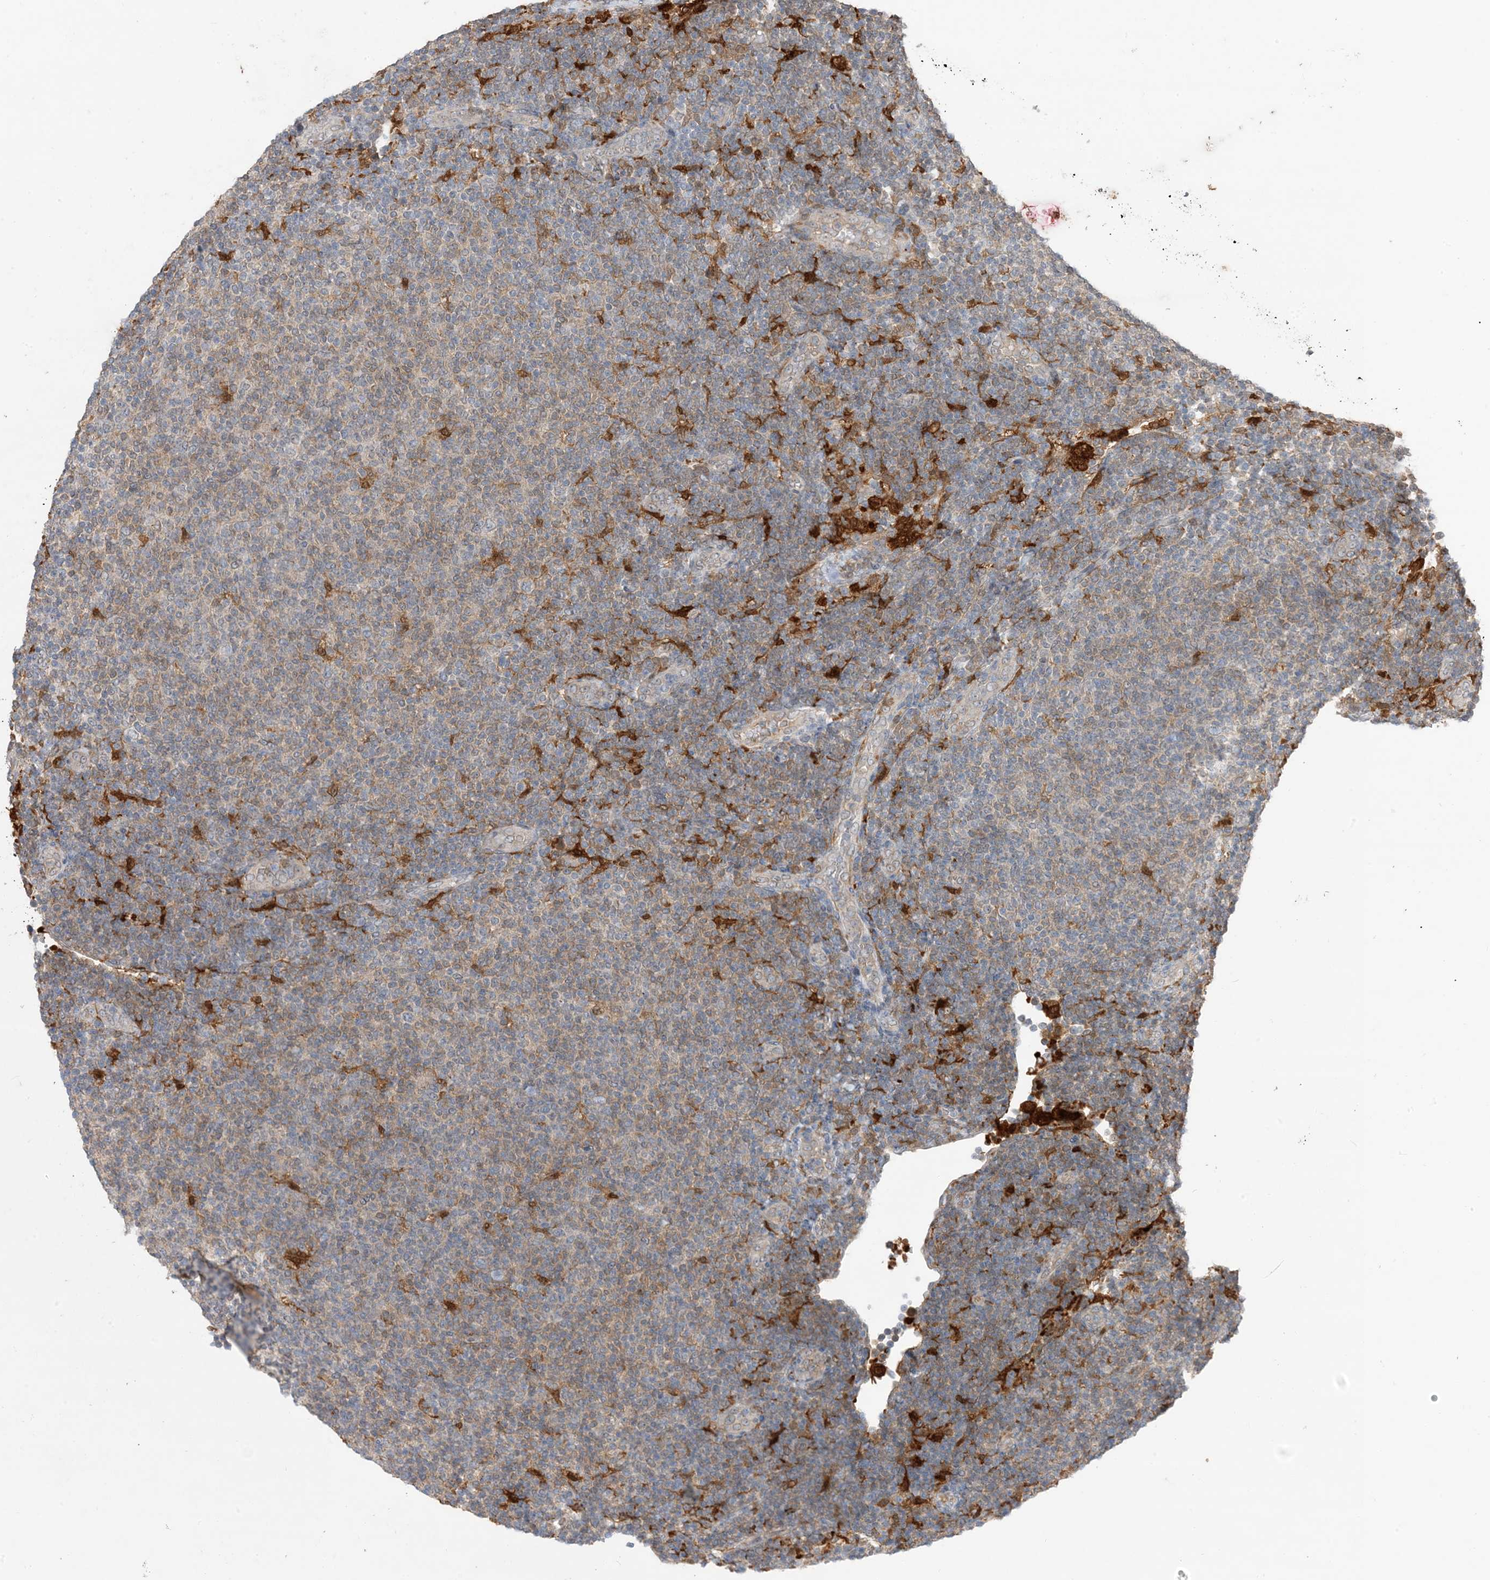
{"staining": {"intensity": "weak", "quantity": "25%-75%", "location": "cytoplasmic/membranous"}, "tissue": "lymphoma", "cell_type": "Tumor cells", "image_type": "cancer", "snomed": [{"axis": "morphology", "description": "Malignant lymphoma, non-Hodgkin's type, Low grade"}, {"axis": "topography", "description": "Lymph node"}], "caption": "The immunohistochemical stain labels weak cytoplasmic/membranous staining in tumor cells of lymphoma tissue.", "gene": "NAGK", "patient": {"sex": "male", "age": 66}}